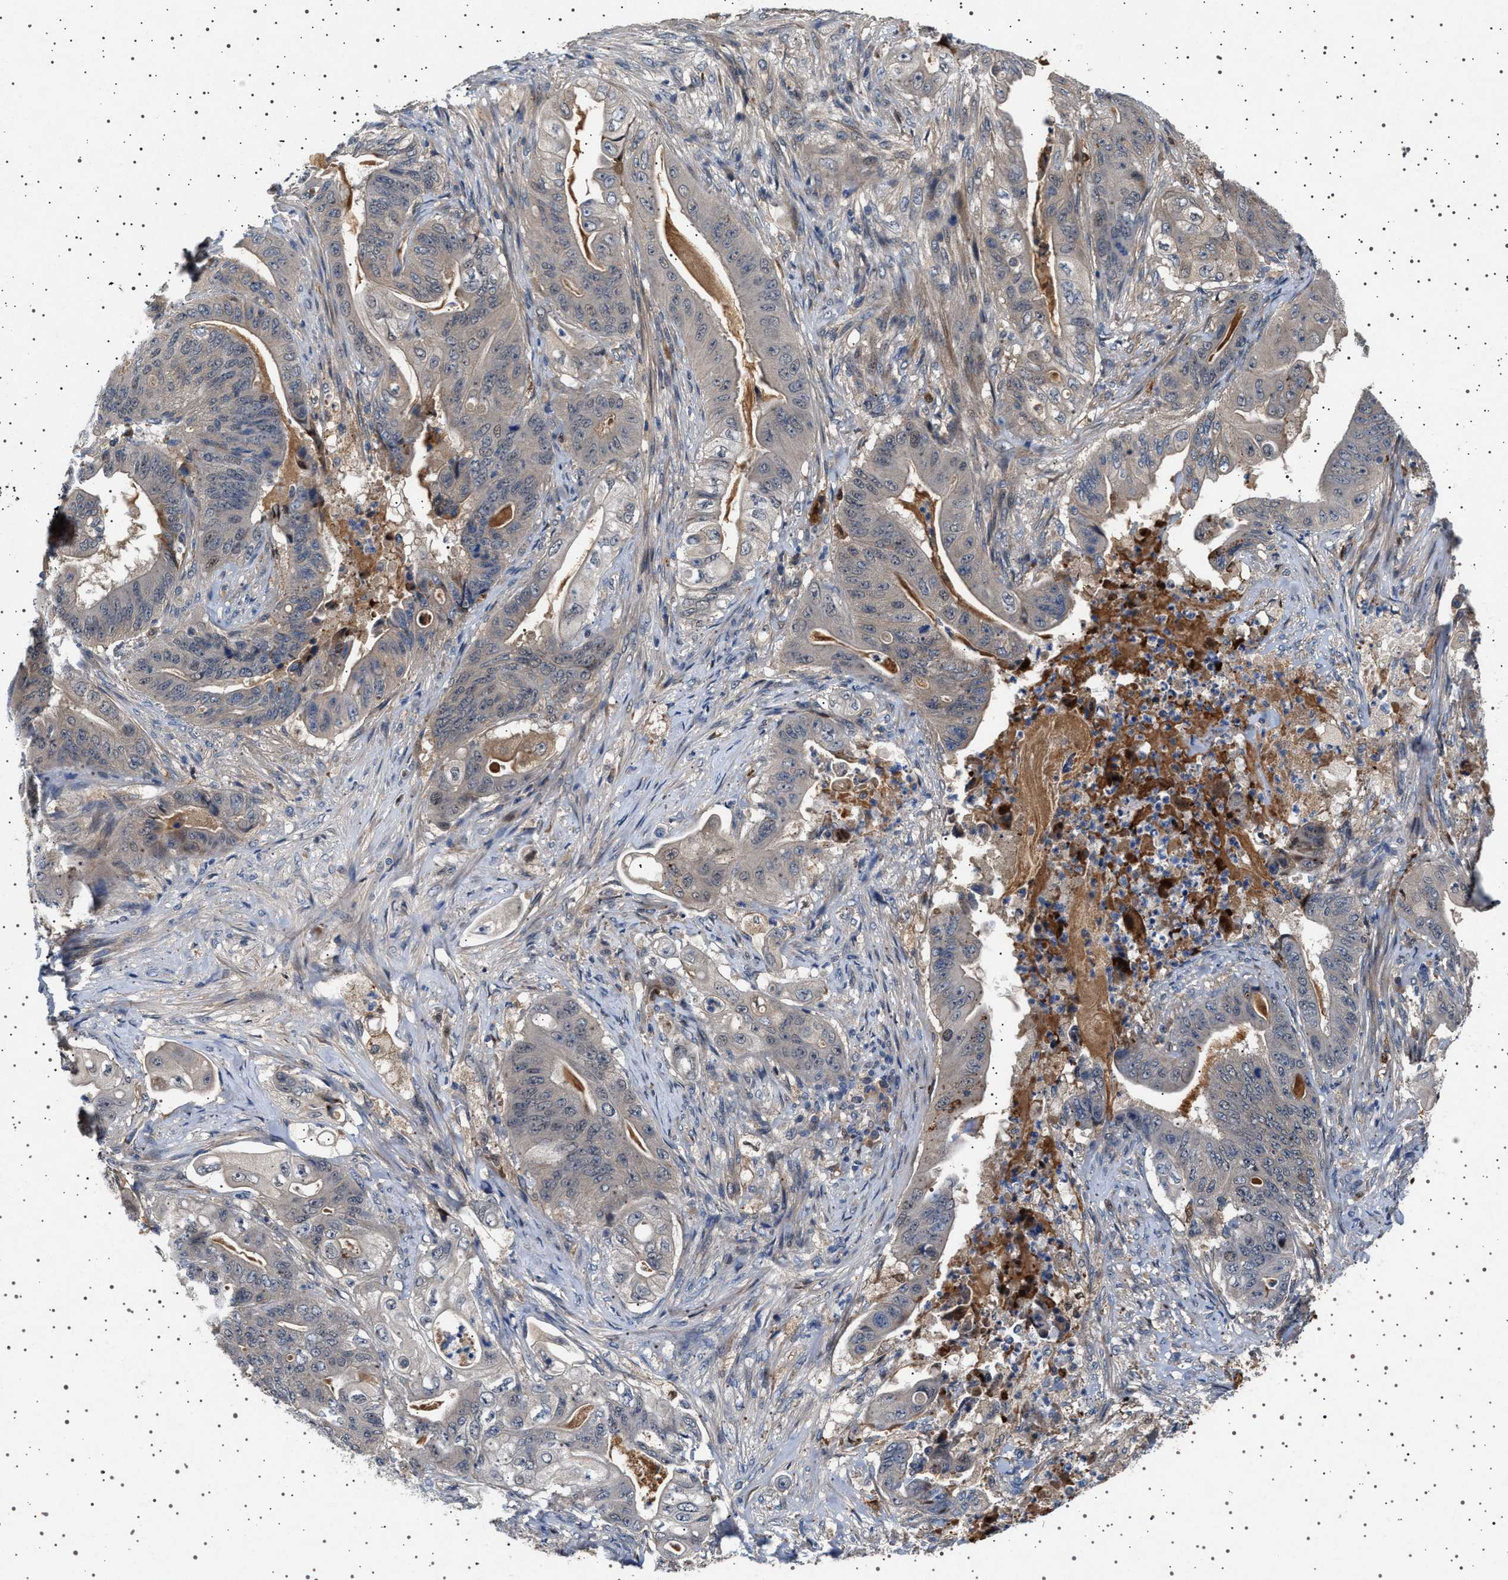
{"staining": {"intensity": "negative", "quantity": "none", "location": "none"}, "tissue": "stomach cancer", "cell_type": "Tumor cells", "image_type": "cancer", "snomed": [{"axis": "morphology", "description": "Adenocarcinoma, NOS"}, {"axis": "topography", "description": "Stomach"}], "caption": "This is a image of IHC staining of stomach cancer (adenocarcinoma), which shows no staining in tumor cells.", "gene": "FICD", "patient": {"sex": "female", "age": 73}}